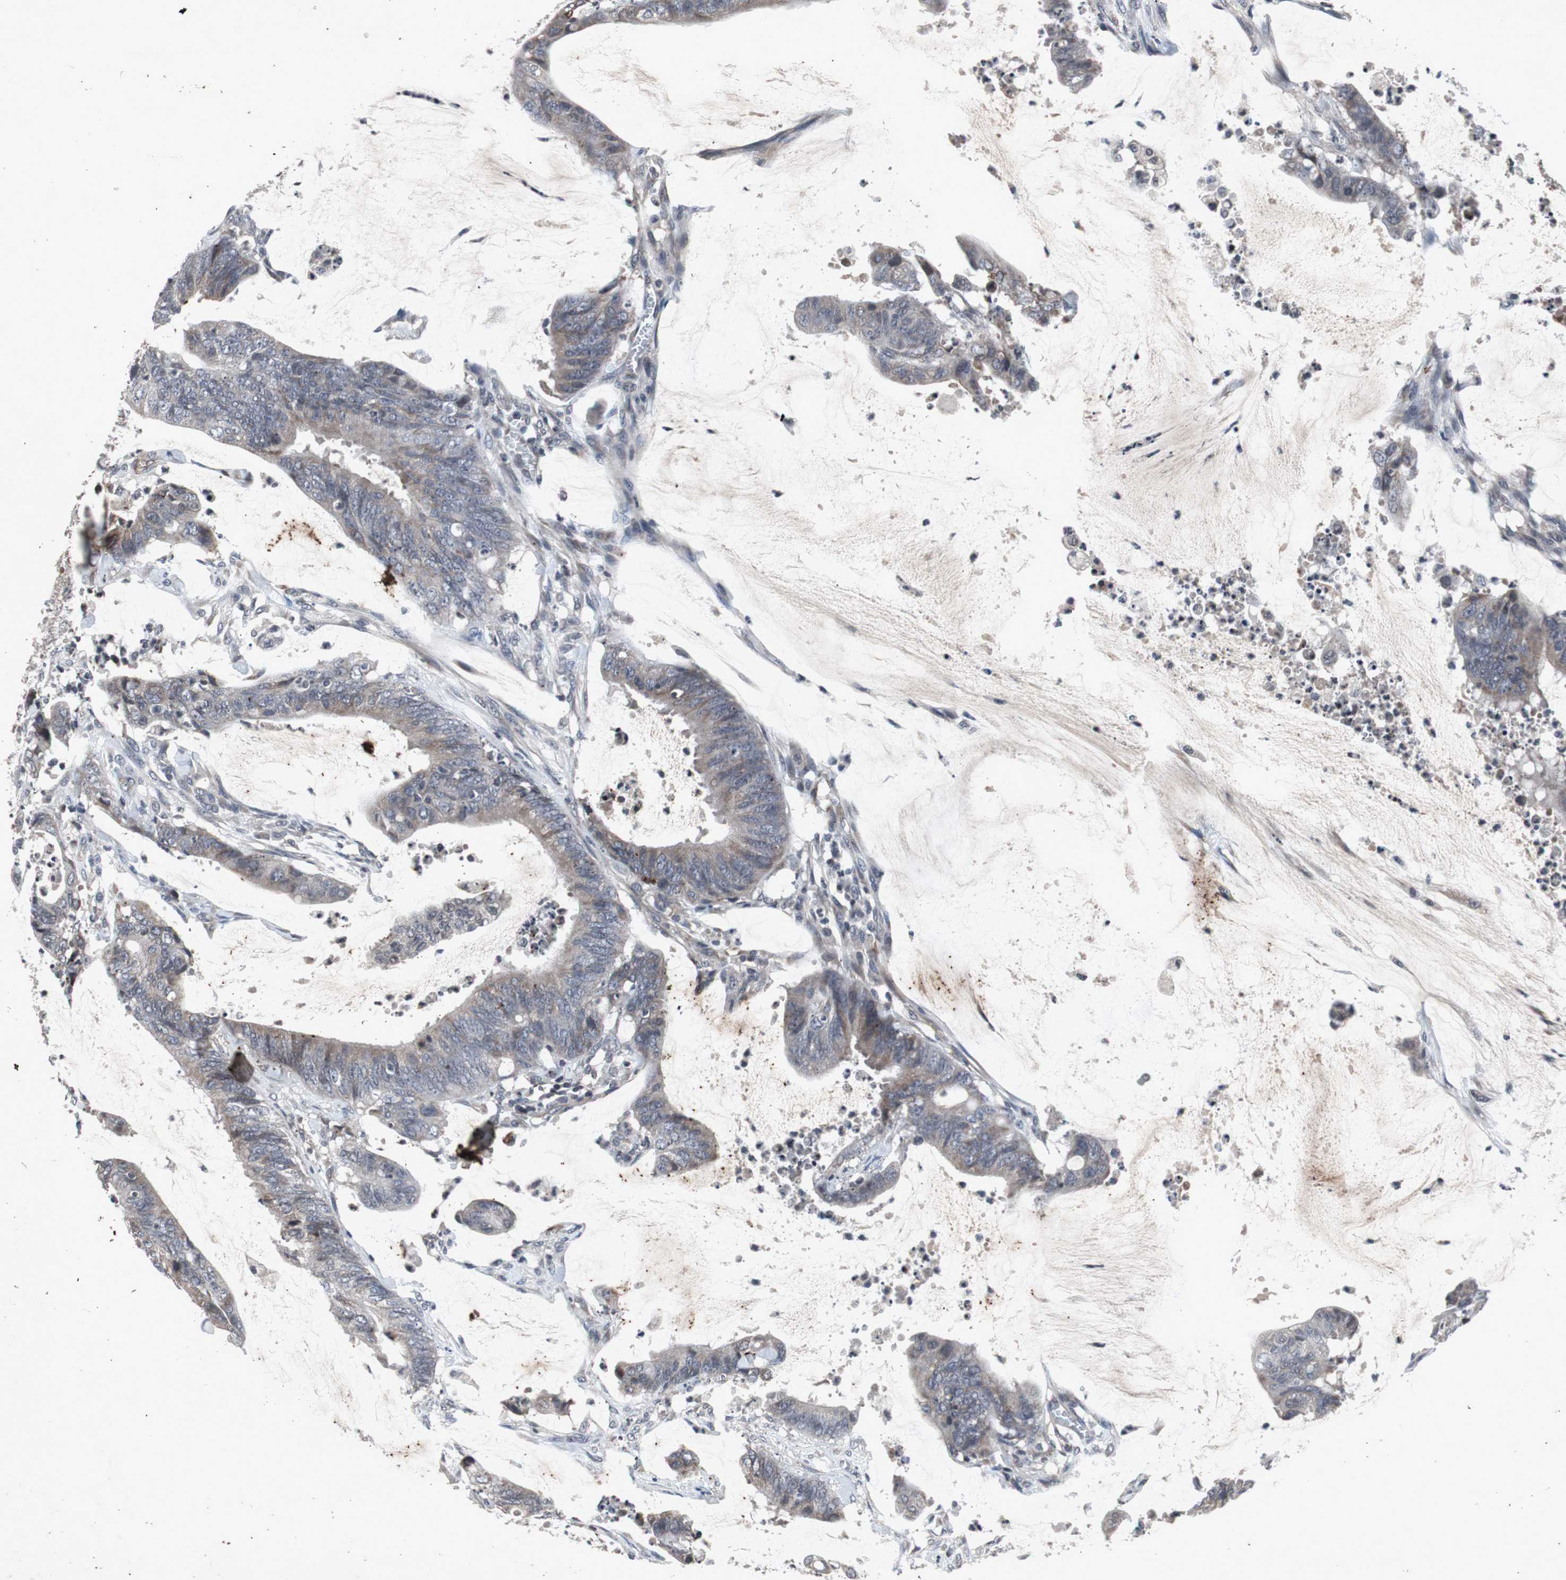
{"staining": {"intensity": "weak", "quantity": "25%-75%", "location": "cytoplasmic/membranous"}, "tissue": "colorectal cancer", "cell_type": "Tumor cells", "image_type": "cancer", "snomed": [{"axis": "morphology", "description": "Adenocarcinoma, NOS"}, {"axis": "topography", "description": "Rectum"}], "caption": "Tumor cells exhibit weak cytoplasmic/membranous staining in approximately 25%-75% of cells in colorectal adenocarcinoma.", "gene": "CRADD", "patient": {"sex": "female", "age": 66}}